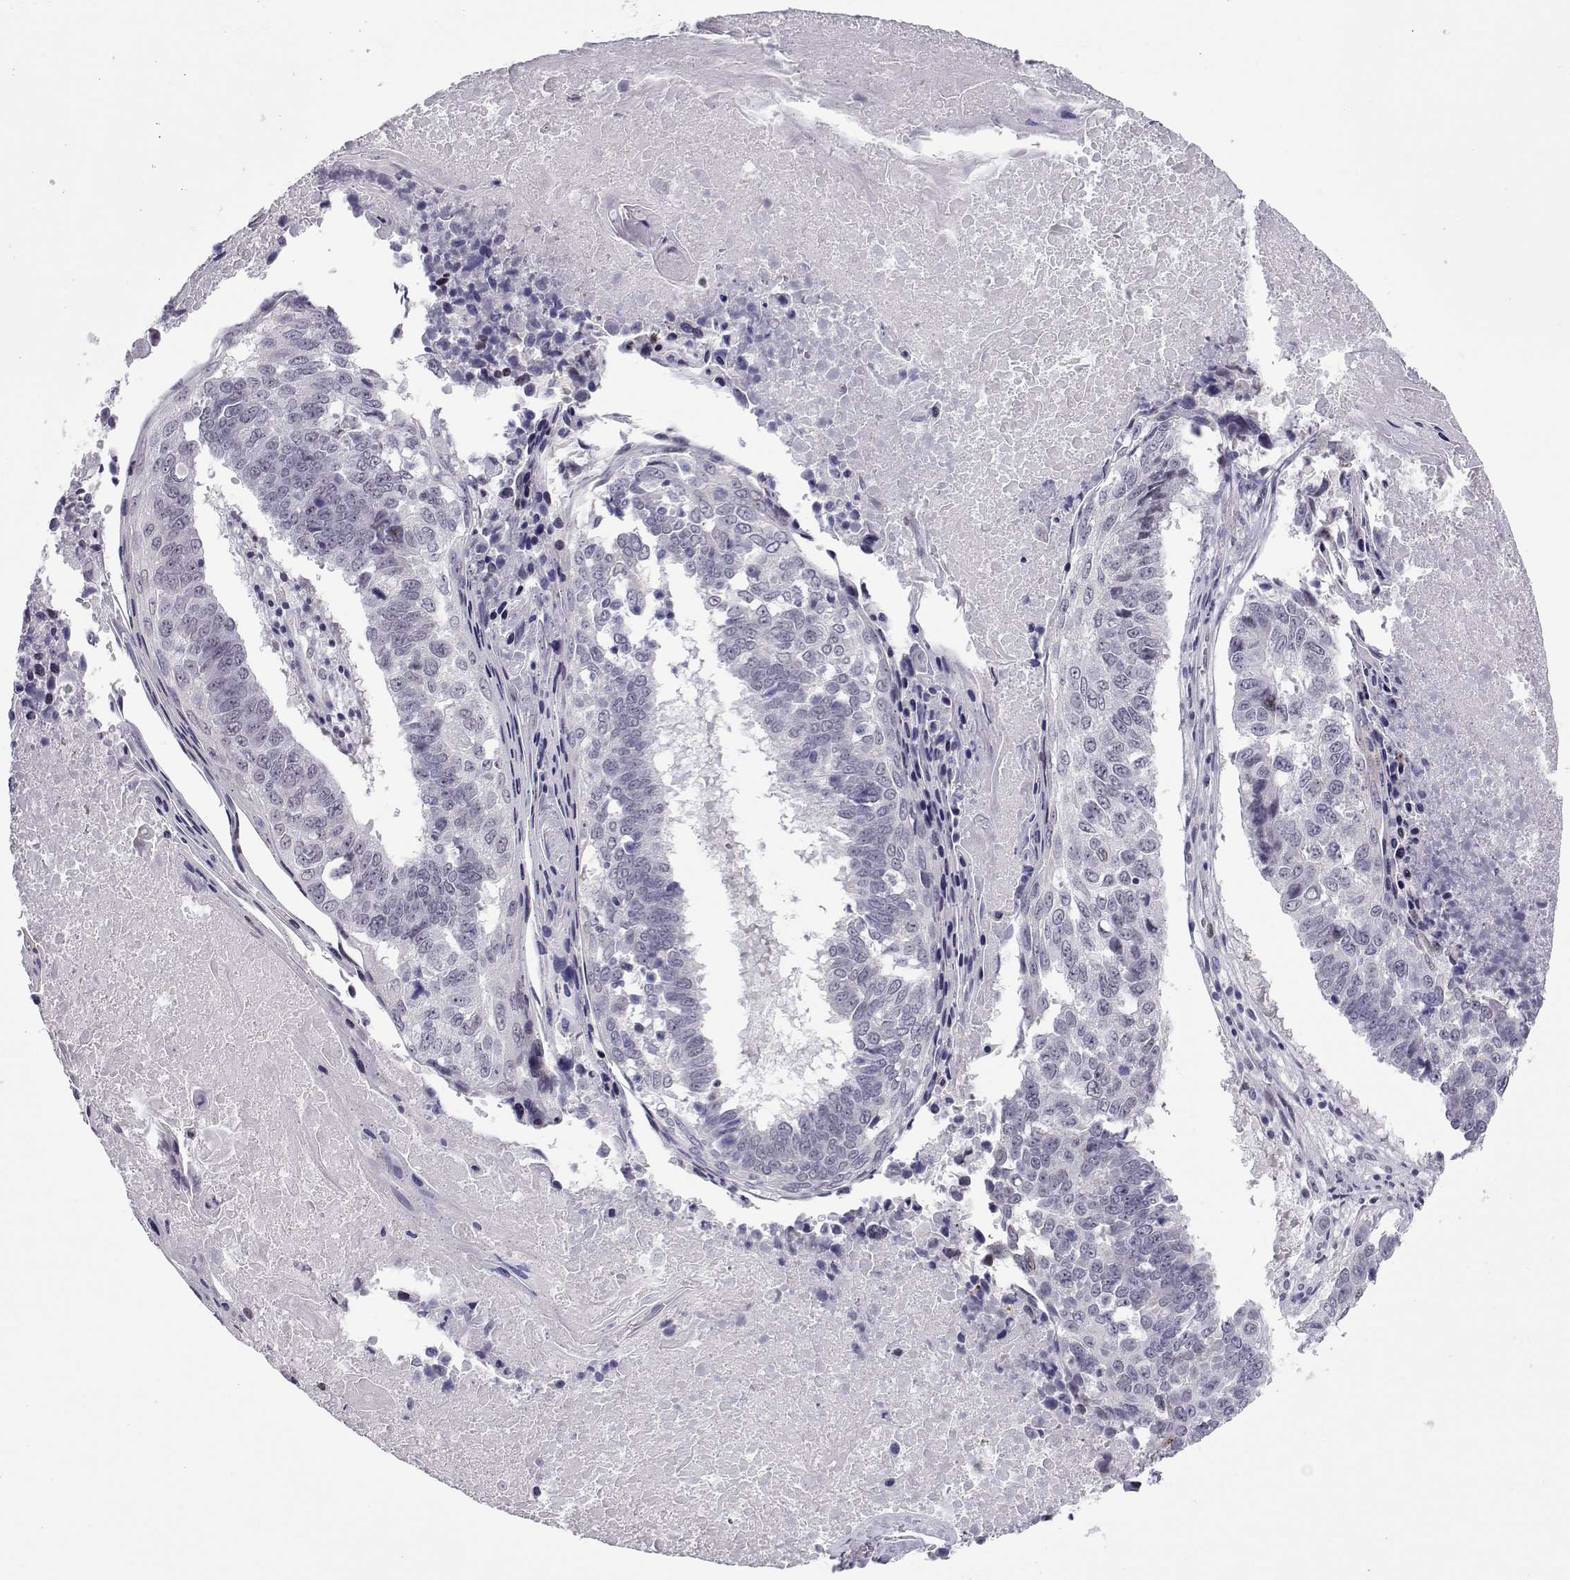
{"staining": {"intensity": "negative", "quantity": "none", "location": "none"}, "tissue": "lung cancer", "cell_type": "Tumor cells", "image_type": "cancer", "snomed": [{"axis": "morphology", "description": "Squamous cell carcinoma, NOS"}, {"axis": "topography", "description": "Lung"}], "caption": "The histopathology image demonstrates no staining of tumor cells in lung cancer.", "gene": "SIX6", "patient": {"sex": "male", "age": 73}}